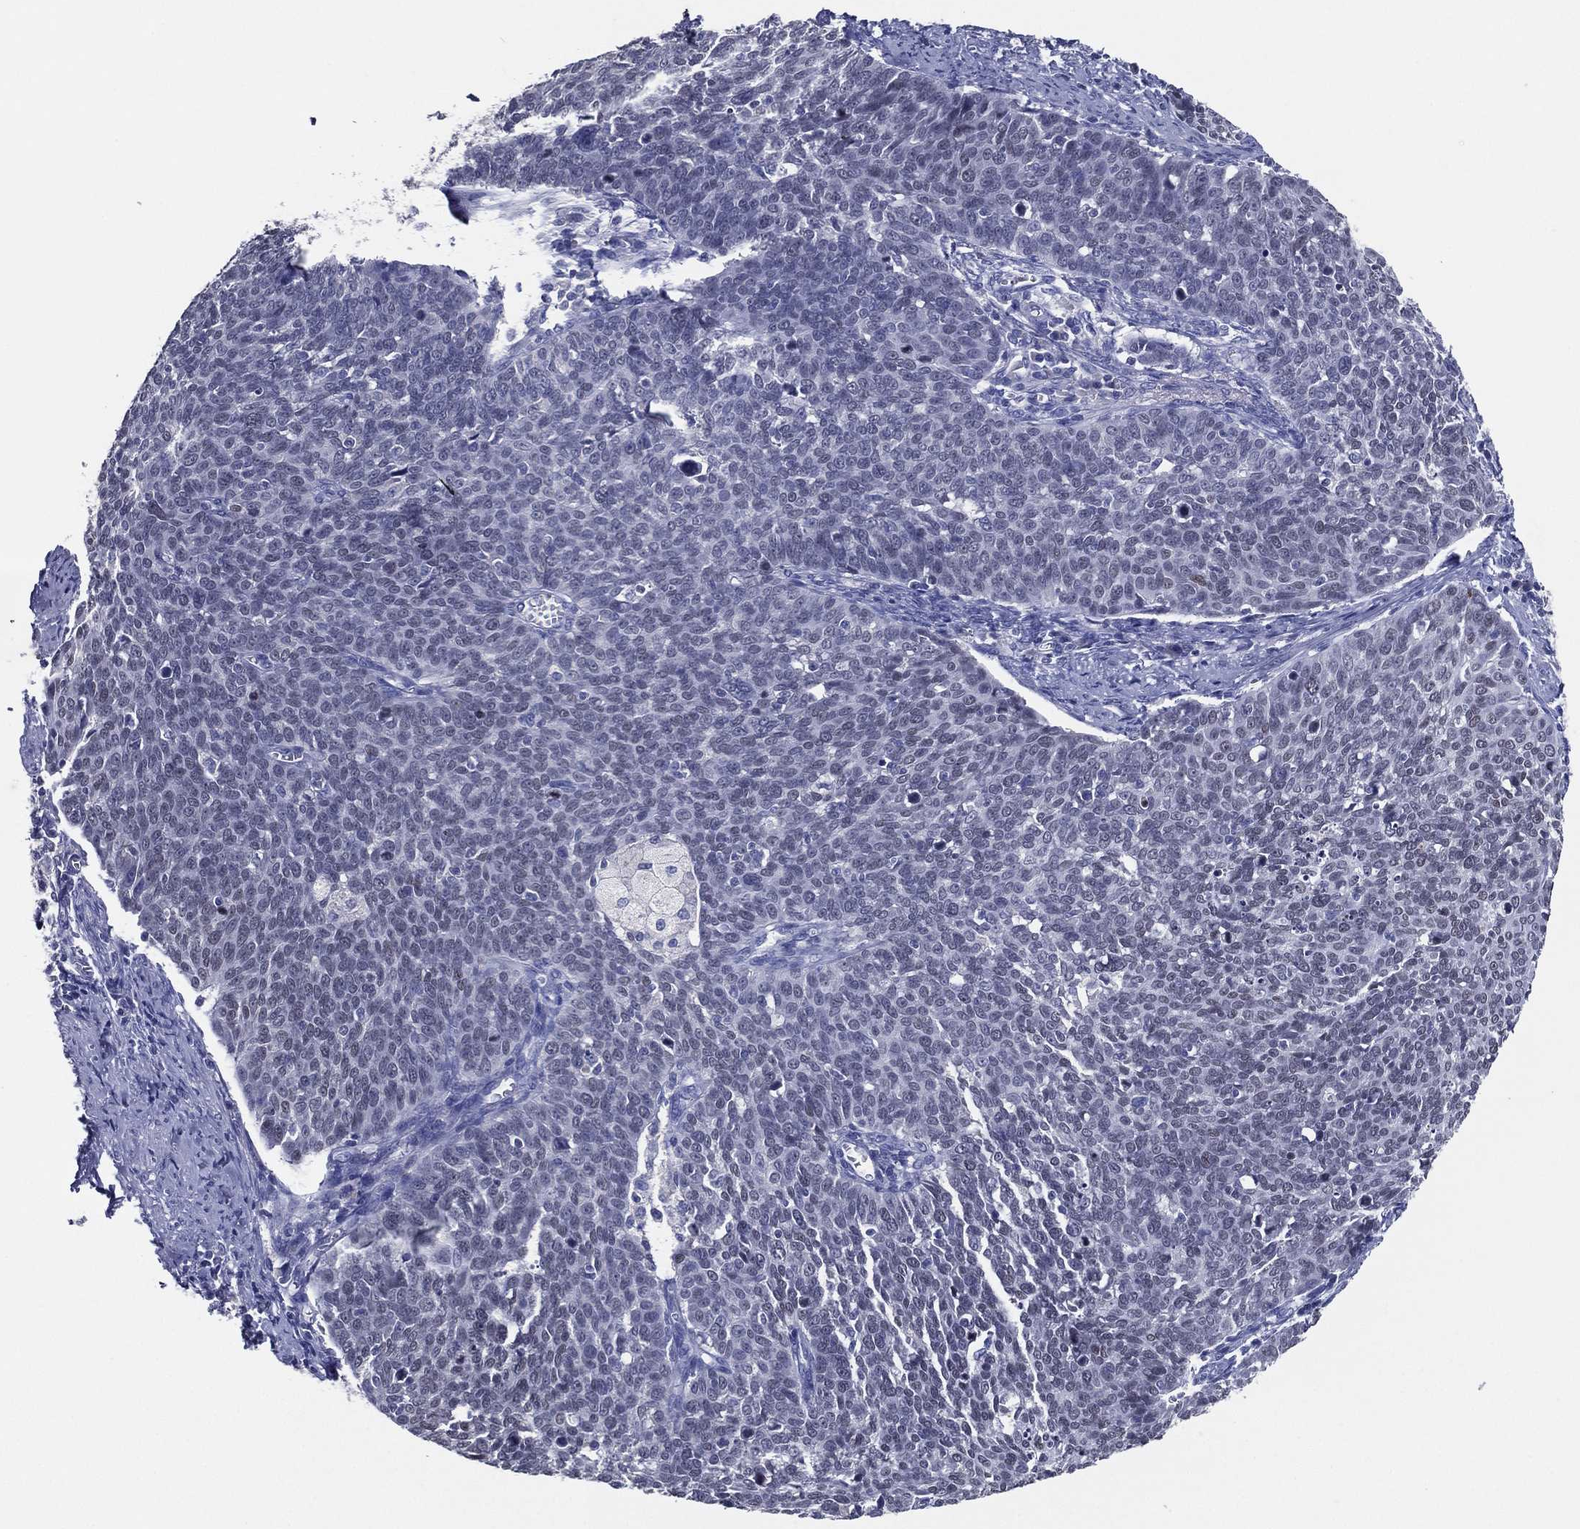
{"staining": {"intensity": "weak", "quantity": "<25%", "location": "nuclear"}, "tissue": "cervical cancer", "cell_type": "Tumor cells", "image_type": "cancer", "snomed": [{"axis": "morphology", "description": "Normal tissue, NOS"}, {"axis": "morphology", "description": "Squamous cell carcinoma, NOS"}, {"axis": "topography", "description": "Cervix"}], "caption": "This is an IHC photomicrograph of squamous cell carcinoma (cervical). There is no staining in tumor cells.", "gene": "TFAP2A", "patient": {"sex": "female", "age": 39}}